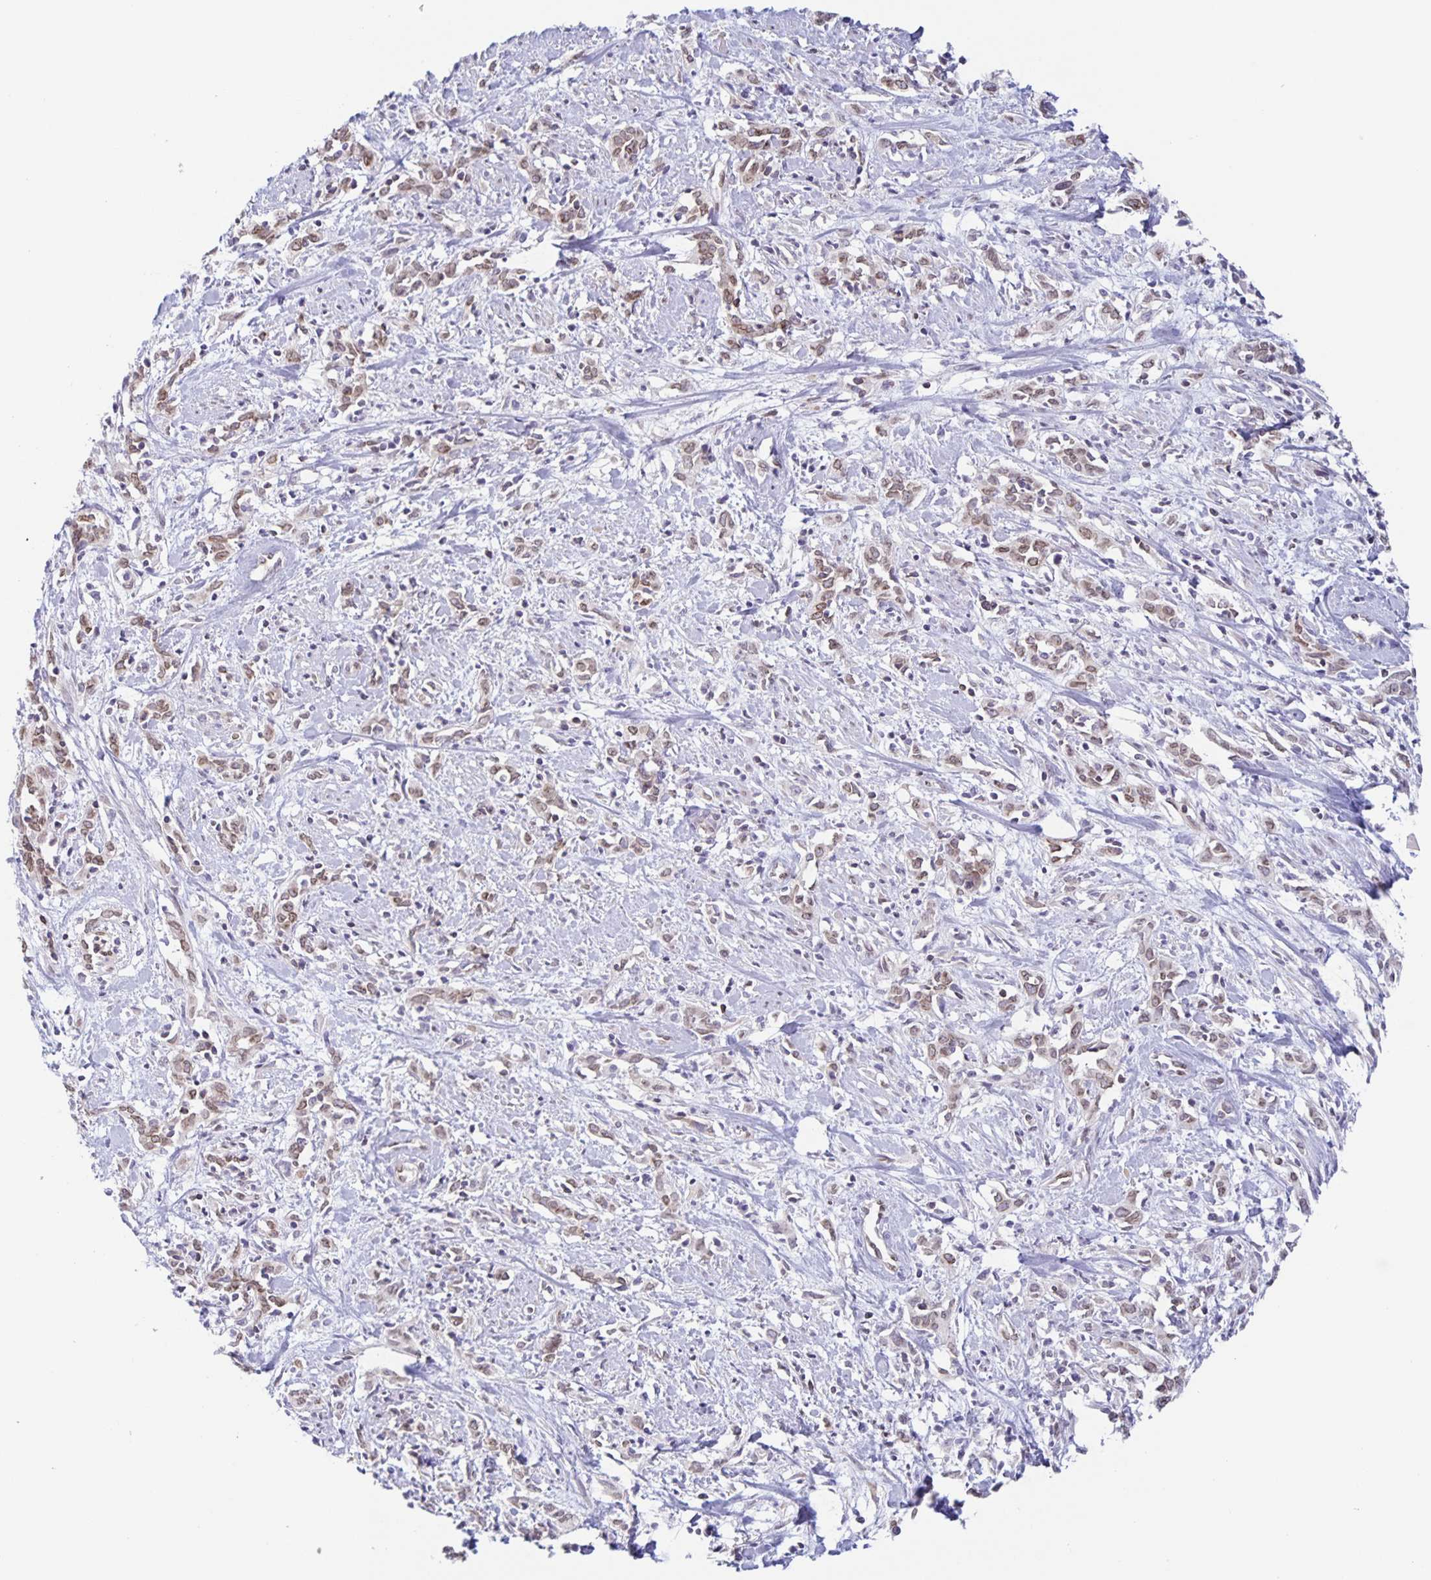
{"staining": {"intensity": "moderate", "quantity": ">75%", "location": "cytoplasmic/membranous,nuclear"}, "tissue": "cervical cancer", "cell_type": "Tumor cells", "image_type": "cancer", "snomed": [{"axis": "morphology", "description": "Adenocarcinoma, NOS"}, {"axis": "topography", "description": "Cervix"}], "caption": "Immunohistochemical staining of human cervical cancer (adenocarcinoma) exhibits moderate cytoplasmic/membranous and nuclear protein staining in about >75% of tumor cells.", "gene": "SYNE2", "patient": {"sex": "female", "age": 40}}